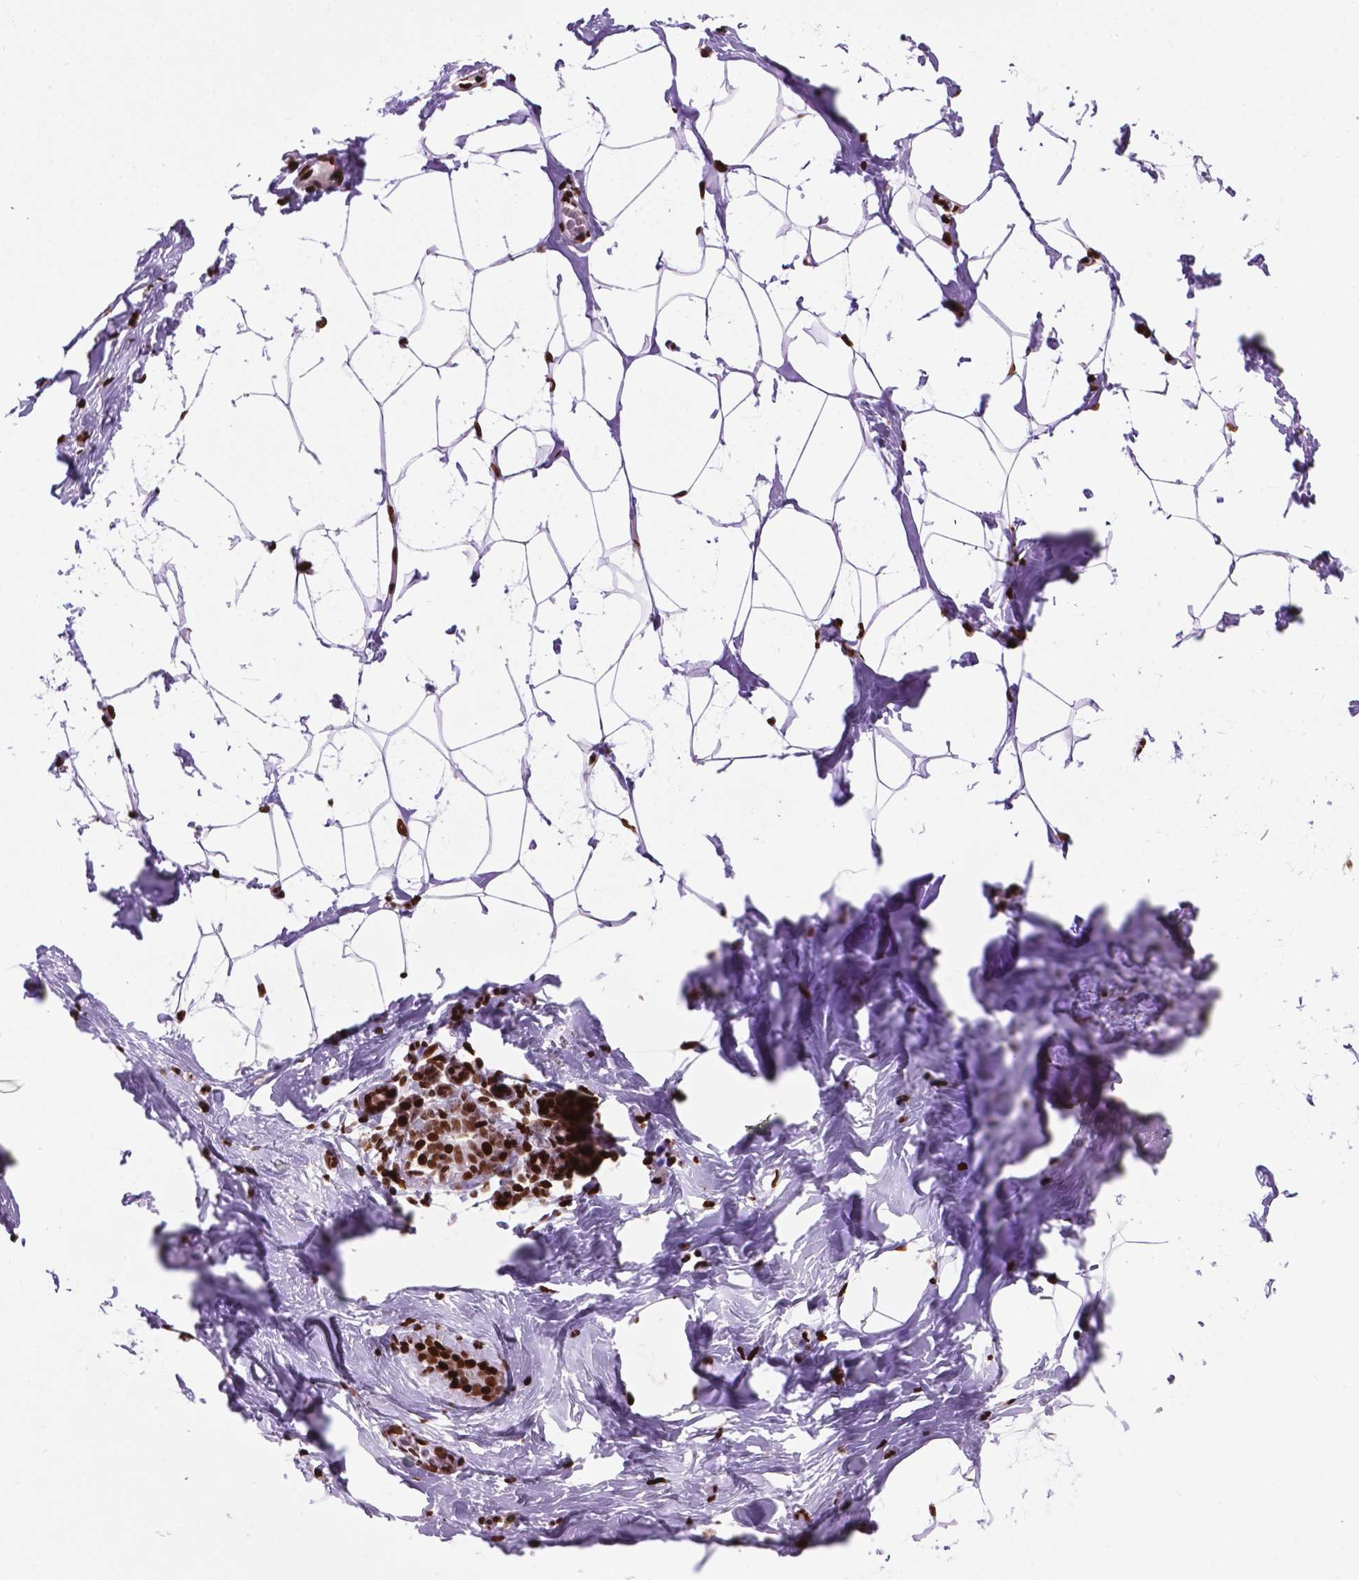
{"staining": {"intensity": "strong", "quantity": ">75%", "location": "nuclear"}, "tissue": "breast", "cell_type": "Adipocytes", "image_type": "normal", "snomed": [{"axis": "morphology", "description": "Normal tissue, NOS"}, {"axis": "topography", "description": "Breast"}], "caption": "Strong nuclear expression for a protein is seen in about >75% of adipocytes of normal breast using immunohistochemistry (IHC).", "gene": "TMEM250", "patient": {"sex": "female", "age": 32}}